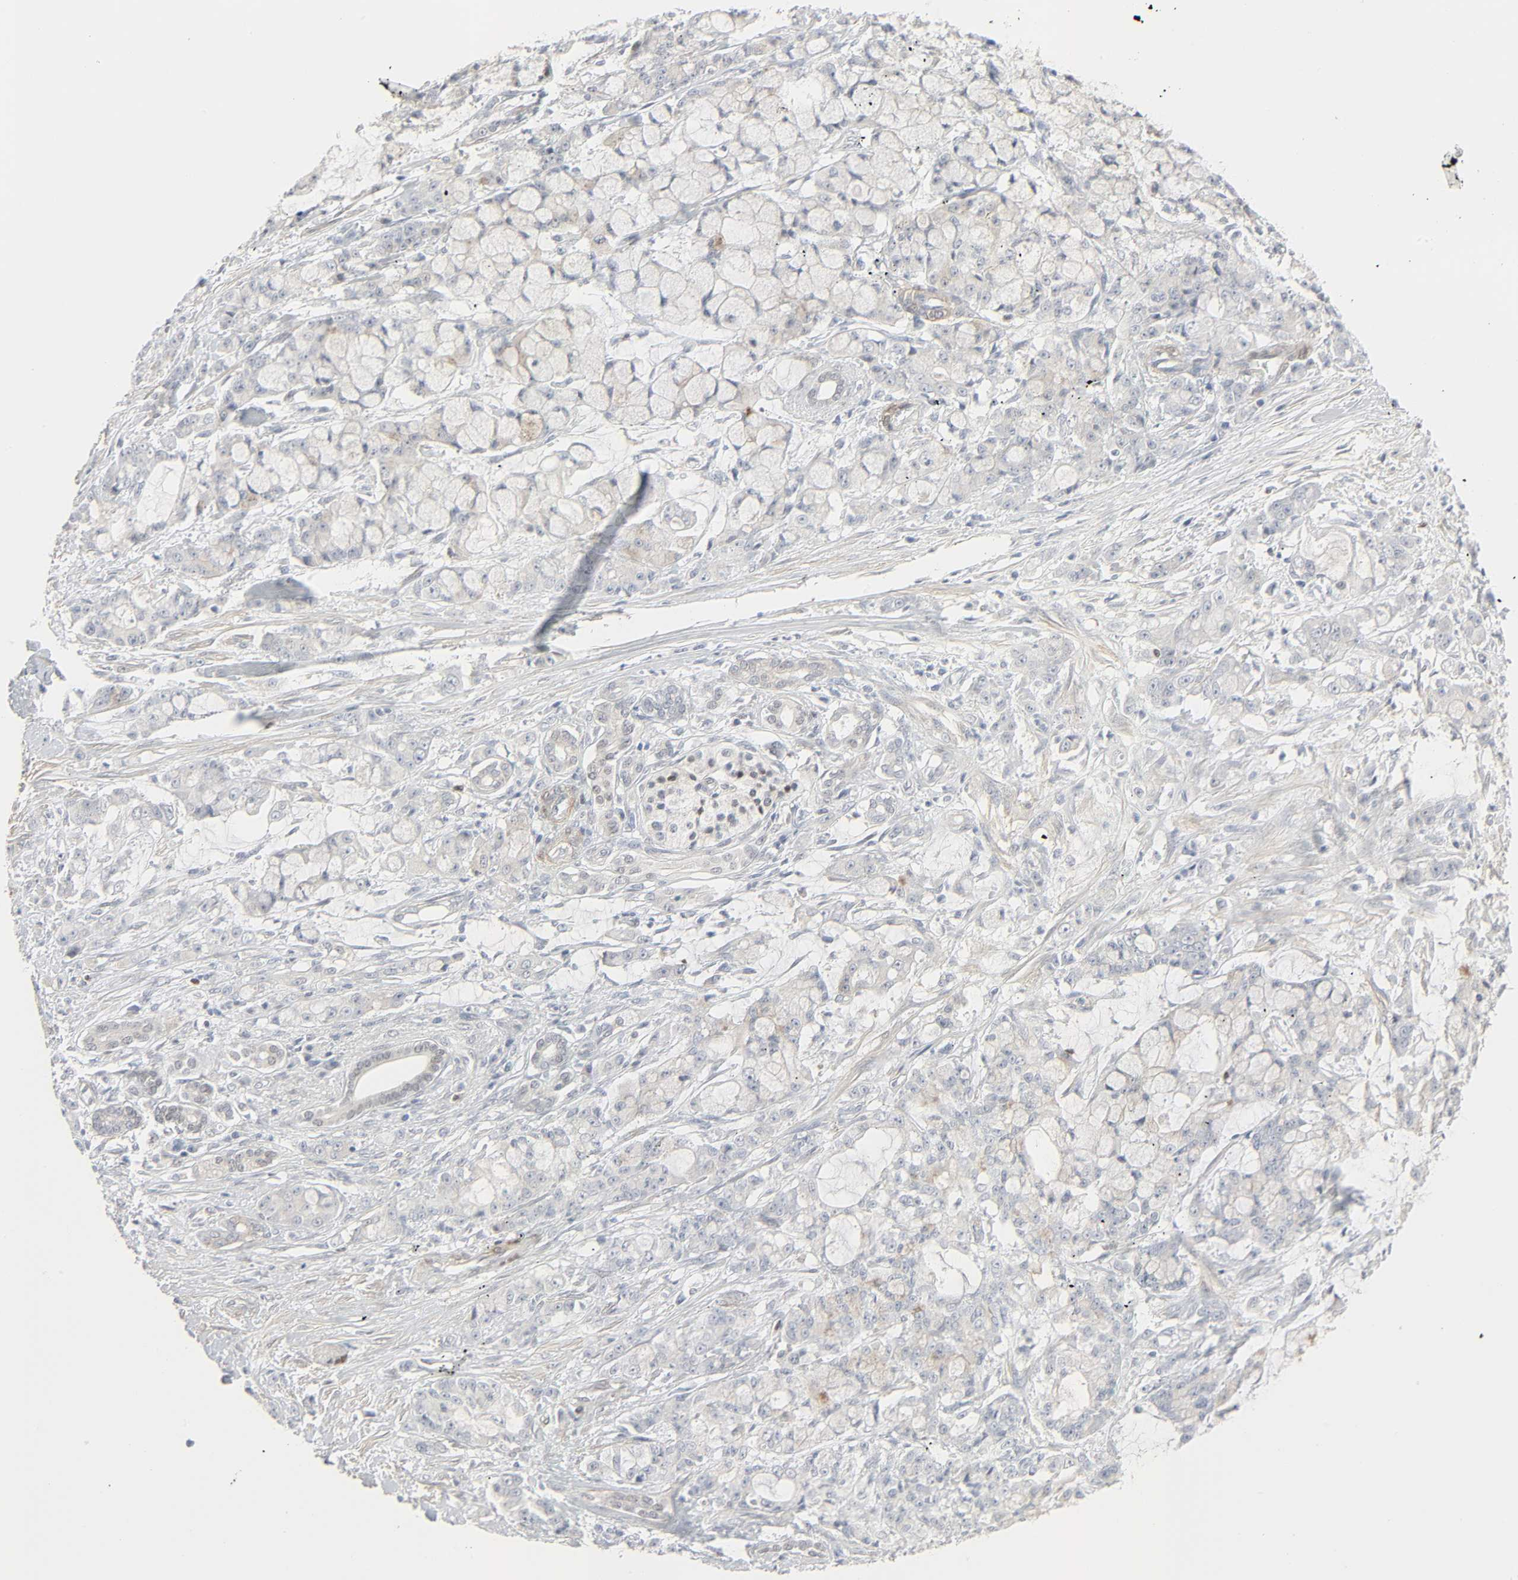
{"staining": {"intensity": "weak", "quantity": "25%-75%", "location": "cytoplasmic/membranous"}, "tissue": "pancreatic cancer", "cell_type": "Tumor cells", "image_type": "cancer", "snomed": [{"axis": "morphology", "description": "Adenocarcinoma, NOS"}, {"axis": "topography", "description": "Pancreas"}], "caption": "The photomicrograph displays a brown stain indicating the presence of a protein in the cytoplasmic/membranous of tumor cells in pancreatic cancer.", "gene": "ZBTB16", "patient": {"sex": "female", "age": 73}}